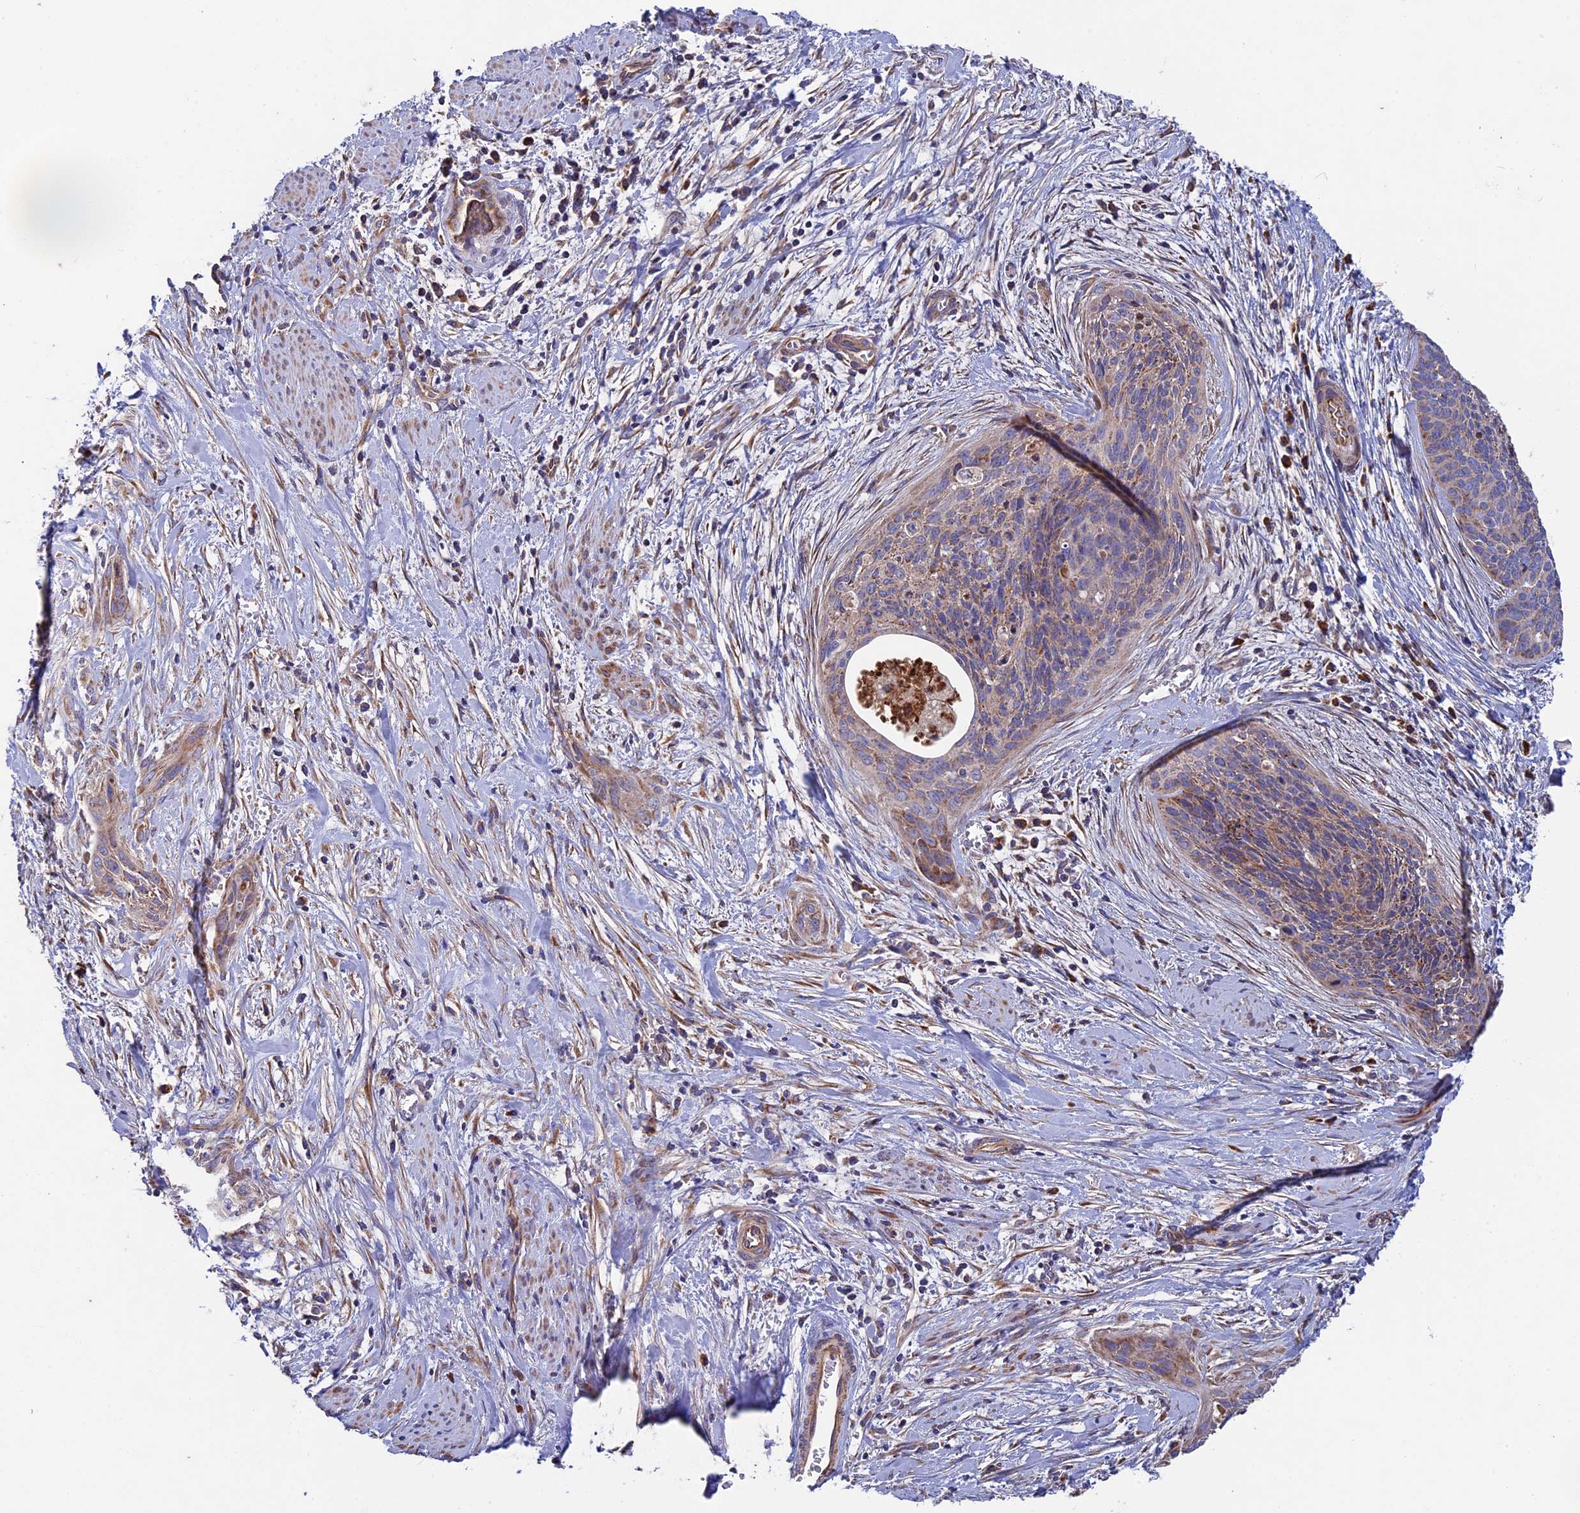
{"staining": {"intensity": "weak", "quantity": ">75%", "location": "cytoplasmic/membranous"}, "tissue": "cervical cancer", "cell_type": "Tumor cells", "image_type": "cancer", "snomed": [{"axis": "morphology", "description": "Squamous cell carcinoma, NOS"}, {"axis": "topography", "description": "Cervix"}], "caption": "Immunohistochemistry photomicrograph of cervical cancer (squamous cell carcinoma) stained for a protein (brown), which reveals low levels of weak cytoplasmic/membranous expression in approximately >75% of tumor cells.", "gene": "SLC15A5", "patient": {"sex": "female", "age": 55}}